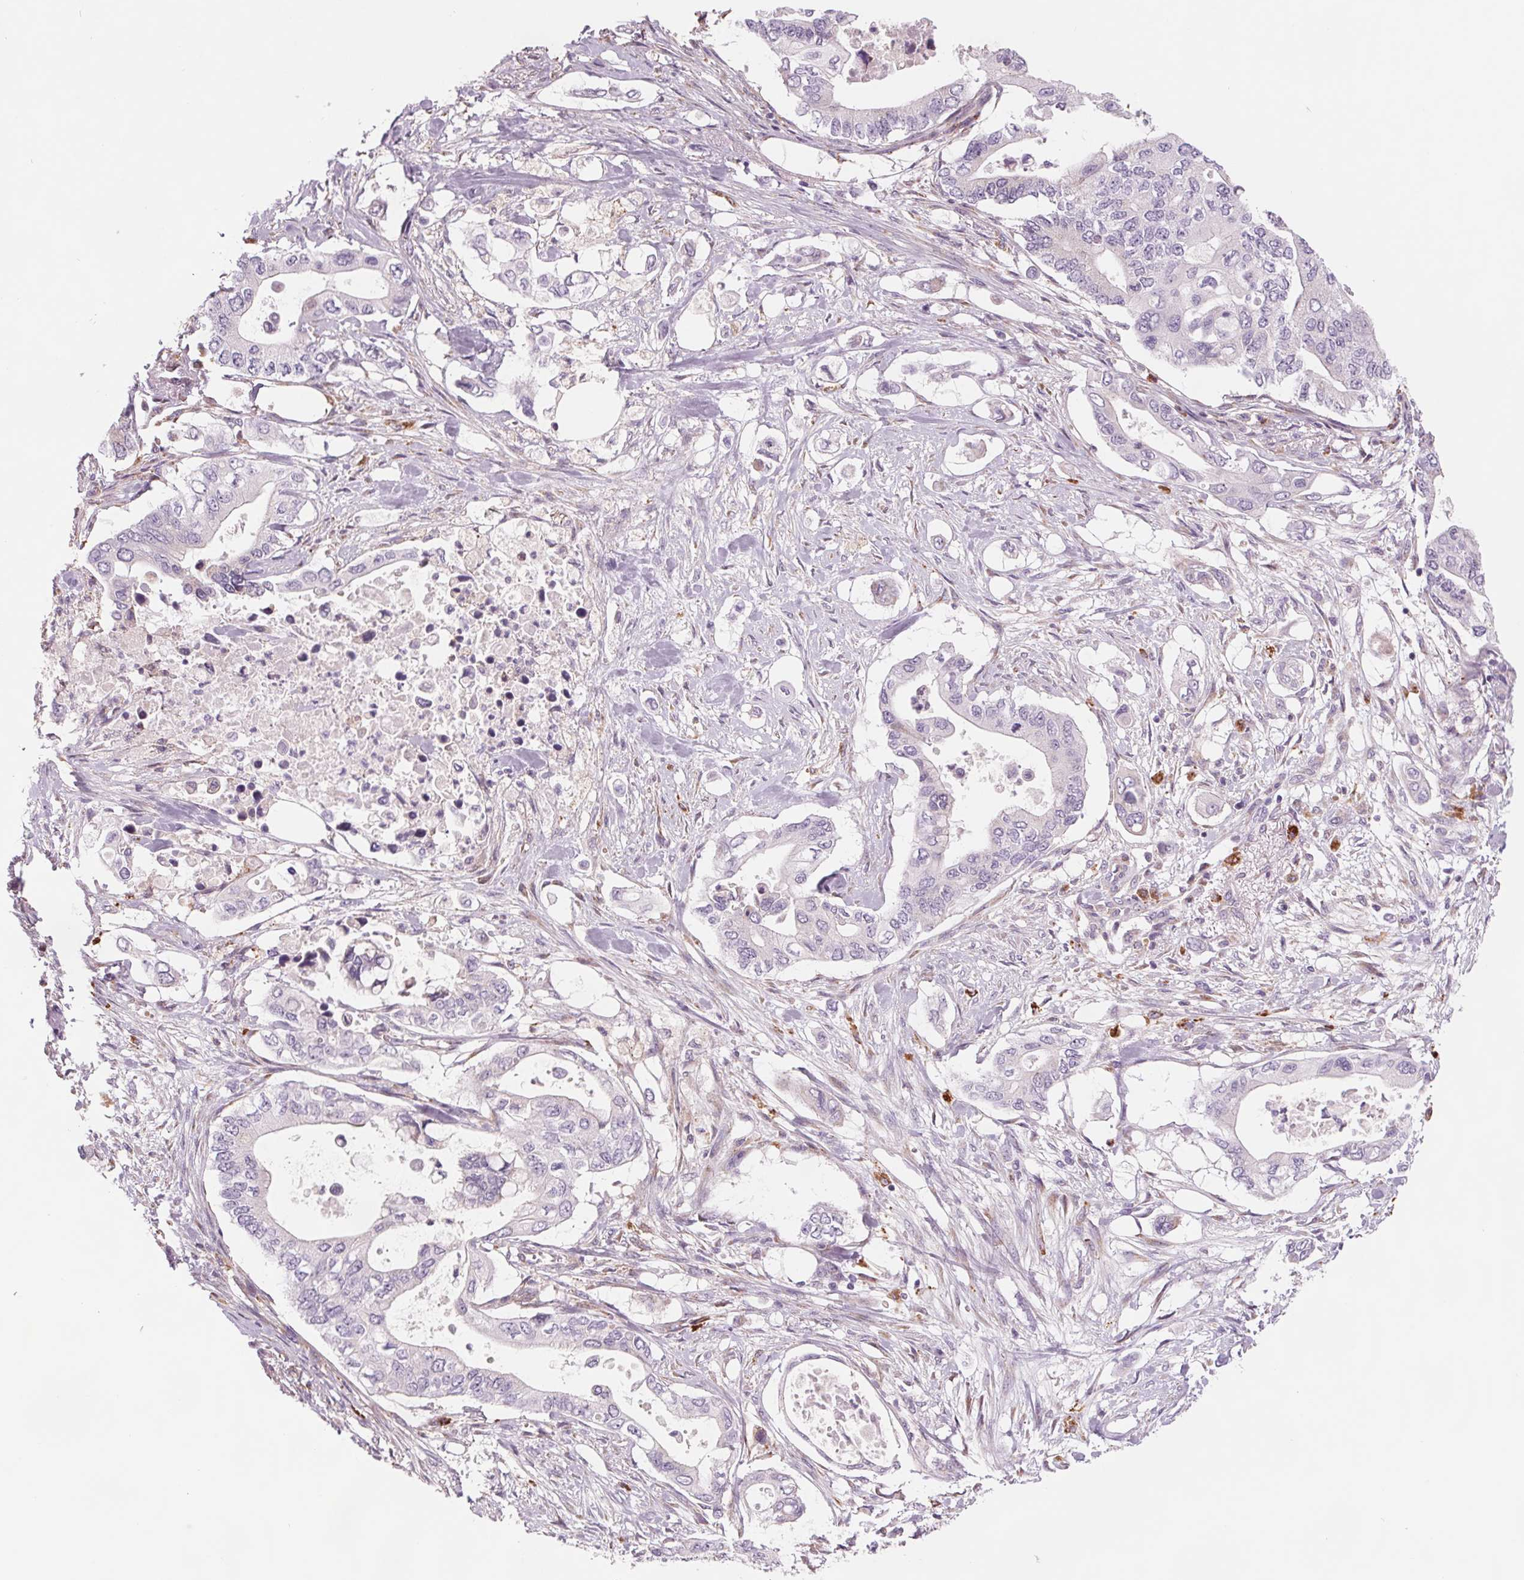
{"staining": {"intensity": "negative", "quantity": "none", "location": "none"}, "tissue": "pancreatic cancer", "cell_type": "Tumor cells", "image_type": "cancer", "snomed": [{"axis": "morphology", "description": "Adenocarcinoma, NOS"}, {"axis": "topography", "description": "Pancreas"}], "caption": "DAB (3,3'-diaminobenzidine) immunohistochemical staining of pancreatic cancer (adenocarcinoma) reveals no significant expression in tumor cells. (DAB (3,3'-diaminobenzidine) IHC visualized using brightfield microscopy, high magnification).", "gene": "SAMD5", "patient": {"sex": "female", "age": 63}}